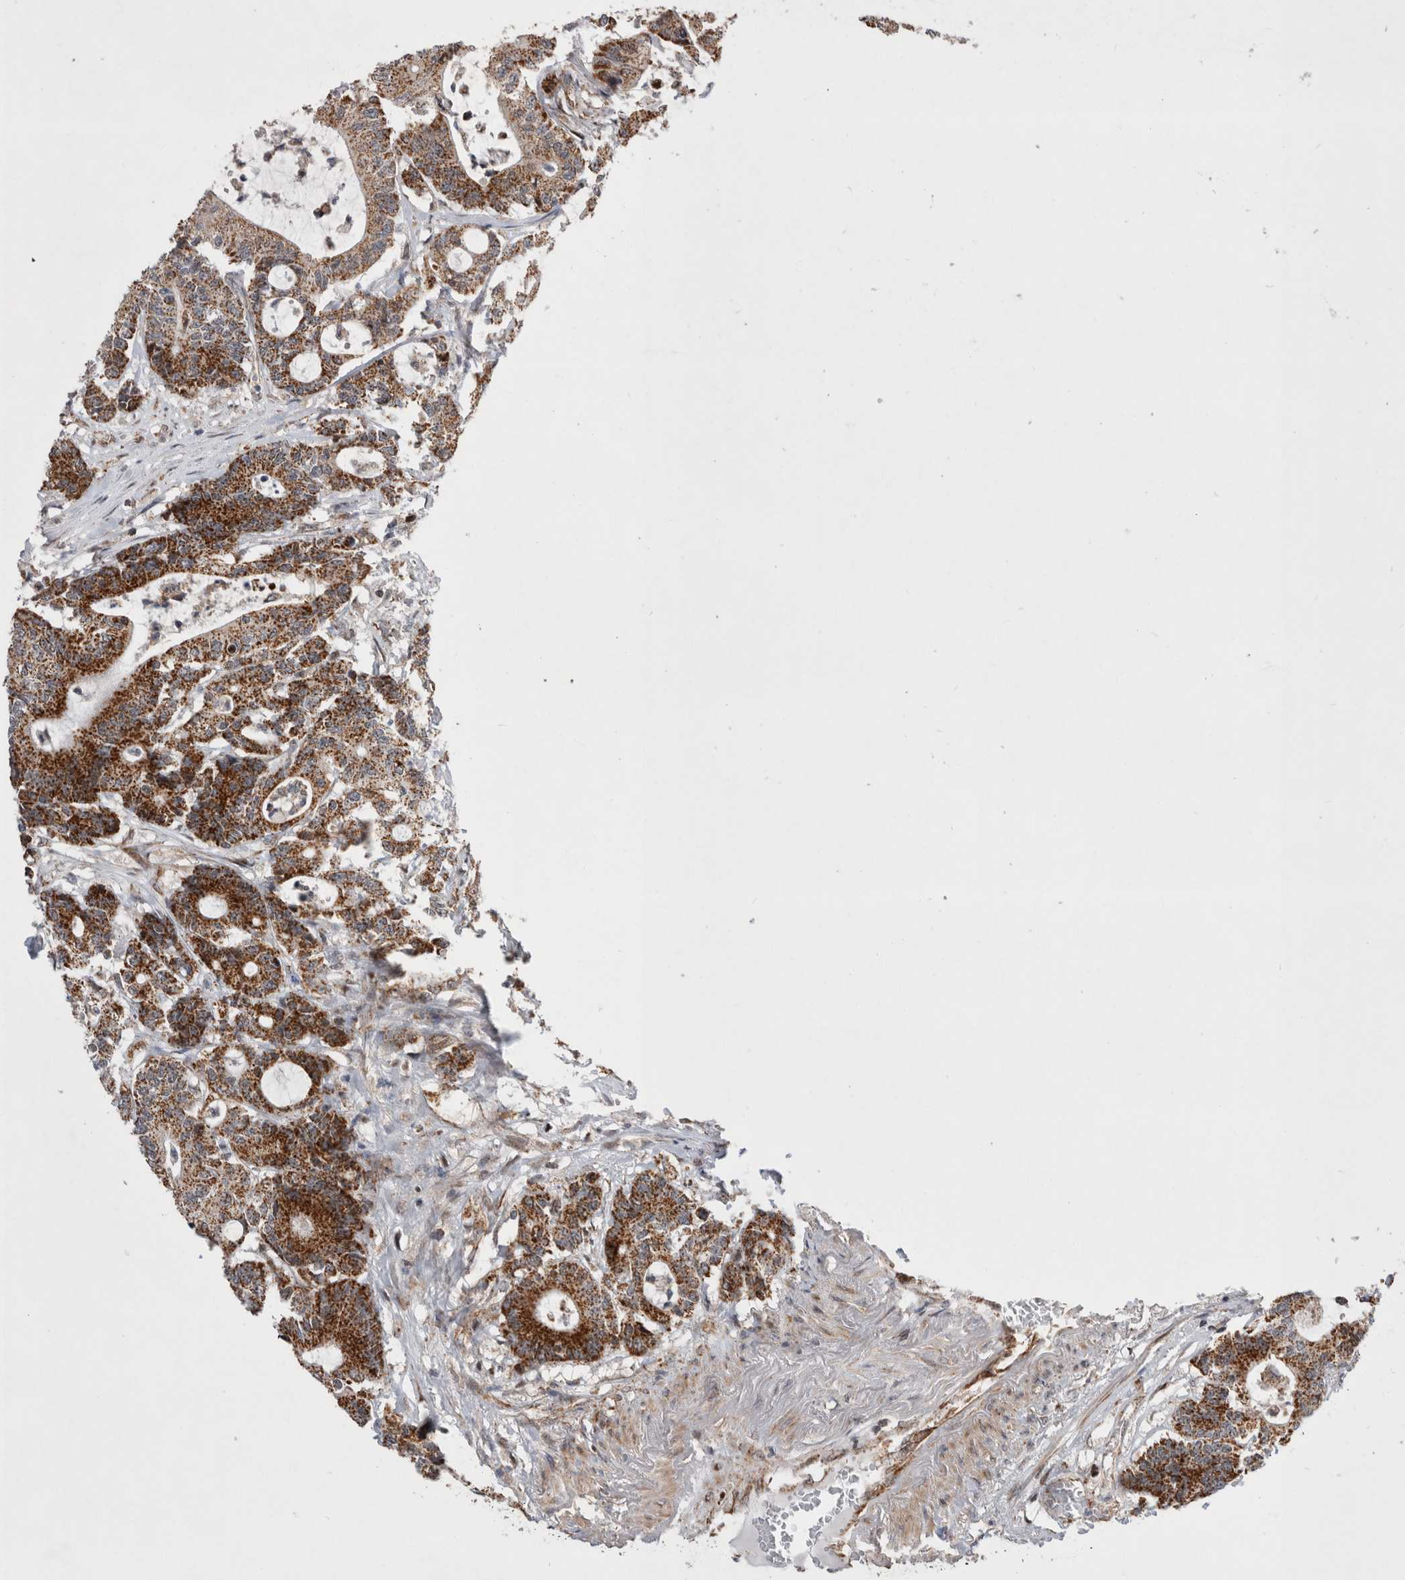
{"staining": {"intensity": "strong", "quantity": ">75%", "location": "cytoplasmic/membranous"}, "tissue": "colorectal cancer", "cell_type": "Tumor cells", "image_type": "cancer", "snomed": [{"axis": "morphology", "description": "Adenocarcinoma, NOS"}, {"axis": "topography", "description": "Colon"}], "caption": "Colorectal cancer (adenocarcinoma) tissue displays strong cytoplasmic/membranous positivity in about >75% of tumor cells", "gene": "MRPL37", "patient": {"sex": "female", "age": 84}}